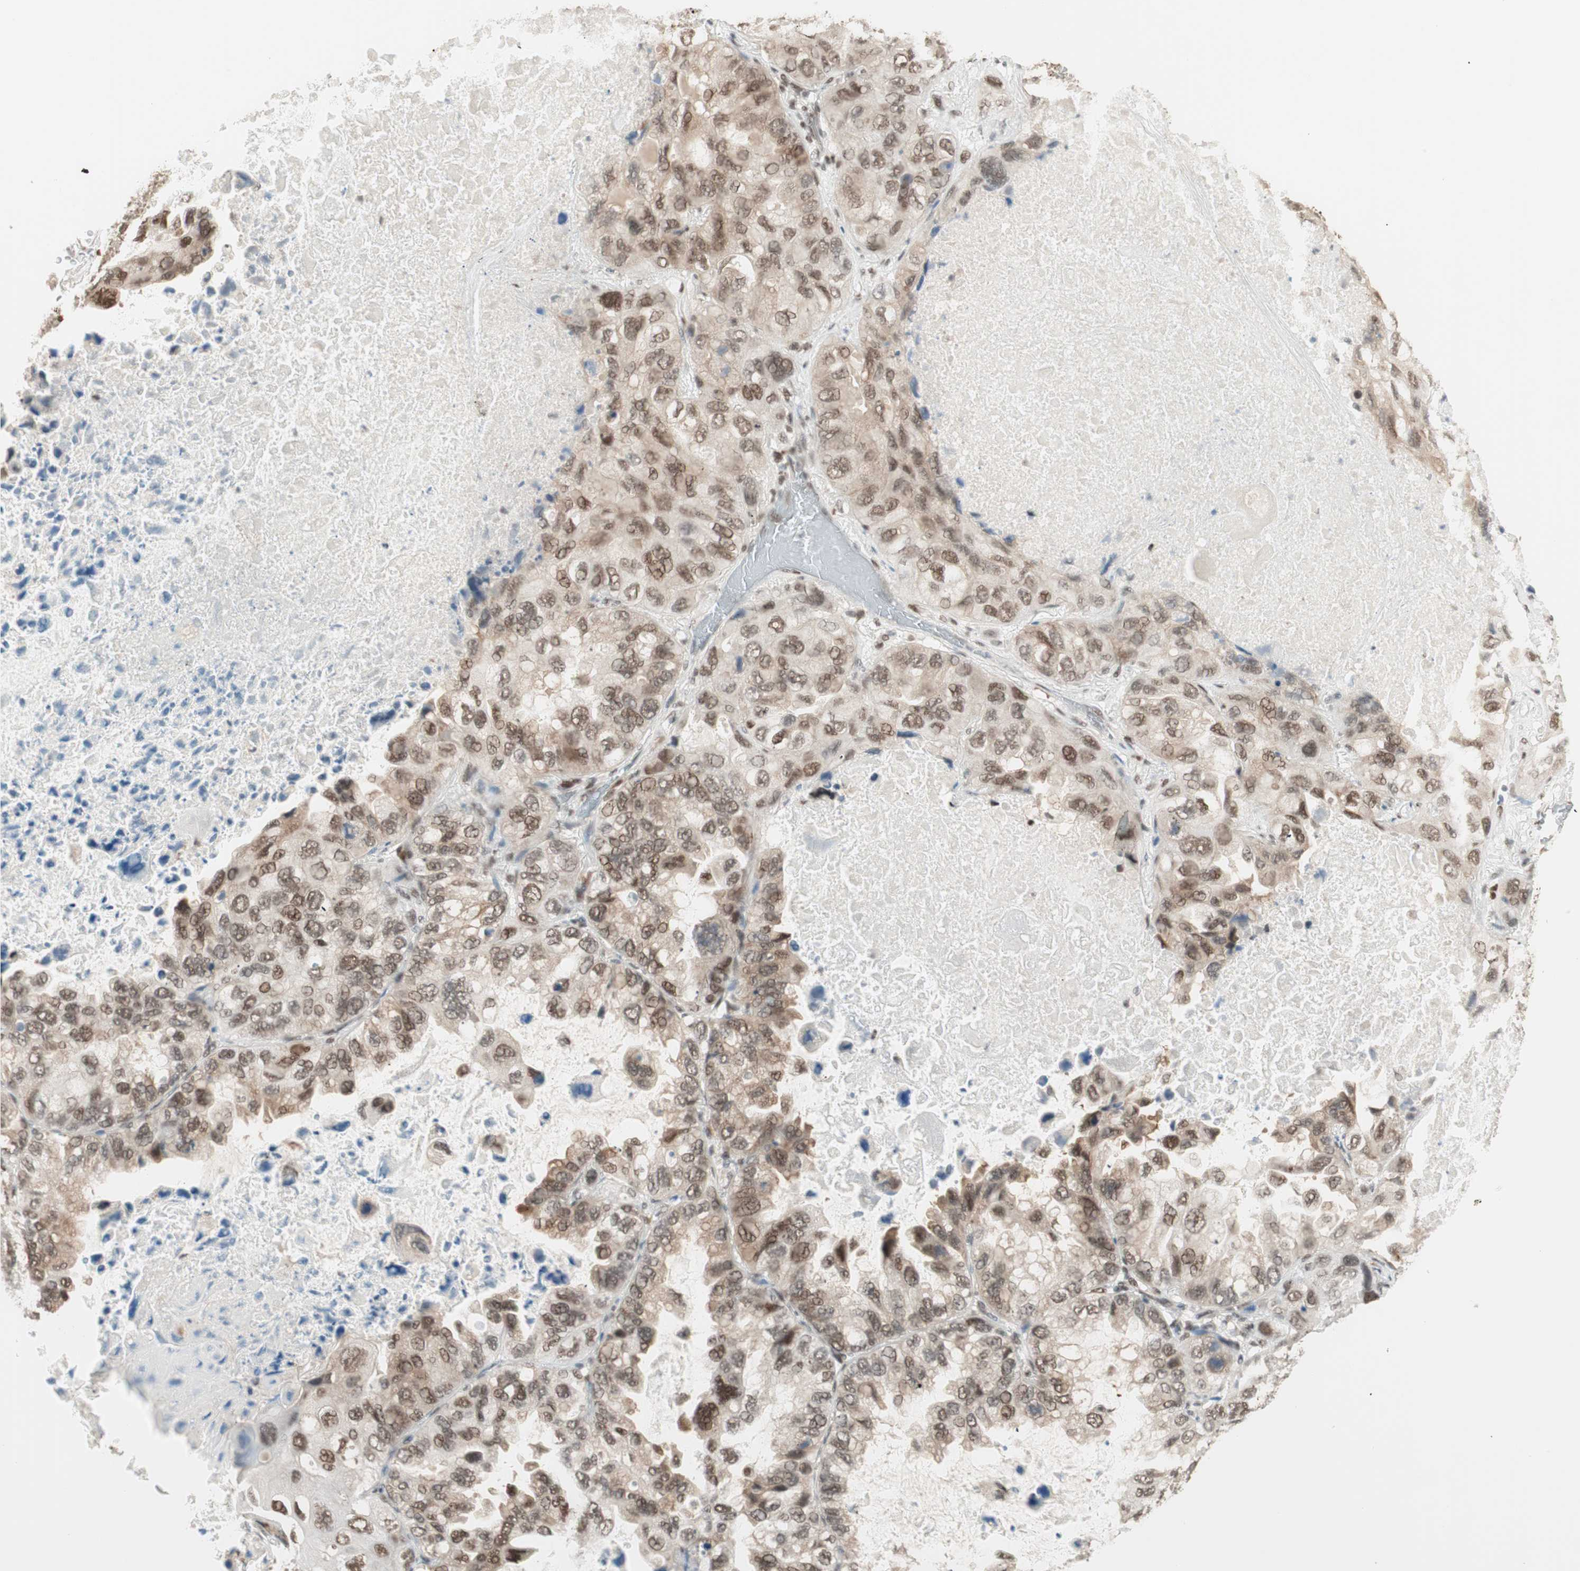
{"staining": {"intensity": "moderate", "quantity": ">75%", "location": "nuclear"}, "tissue": "lung cancer", "cell_type": "Tumor cells", "image_type": "cancer", "snomed": [{"axis": "morphology", "description": "Squamous cell carcinoma, NOS"}, {"axis": "topography", "description": "Lung"}], "caption": "IHC histopathology image of neoplastic tissue: squamous cell carcinoma (lung) stained using immunohistochemistry reveals medium levels of moderate protein expression localized specifically in the nuclear of tumor cells, appearing as a nuclear brown color.", "gene": "SMARCE1", "patient": {"sex": "female", "age": 73}}